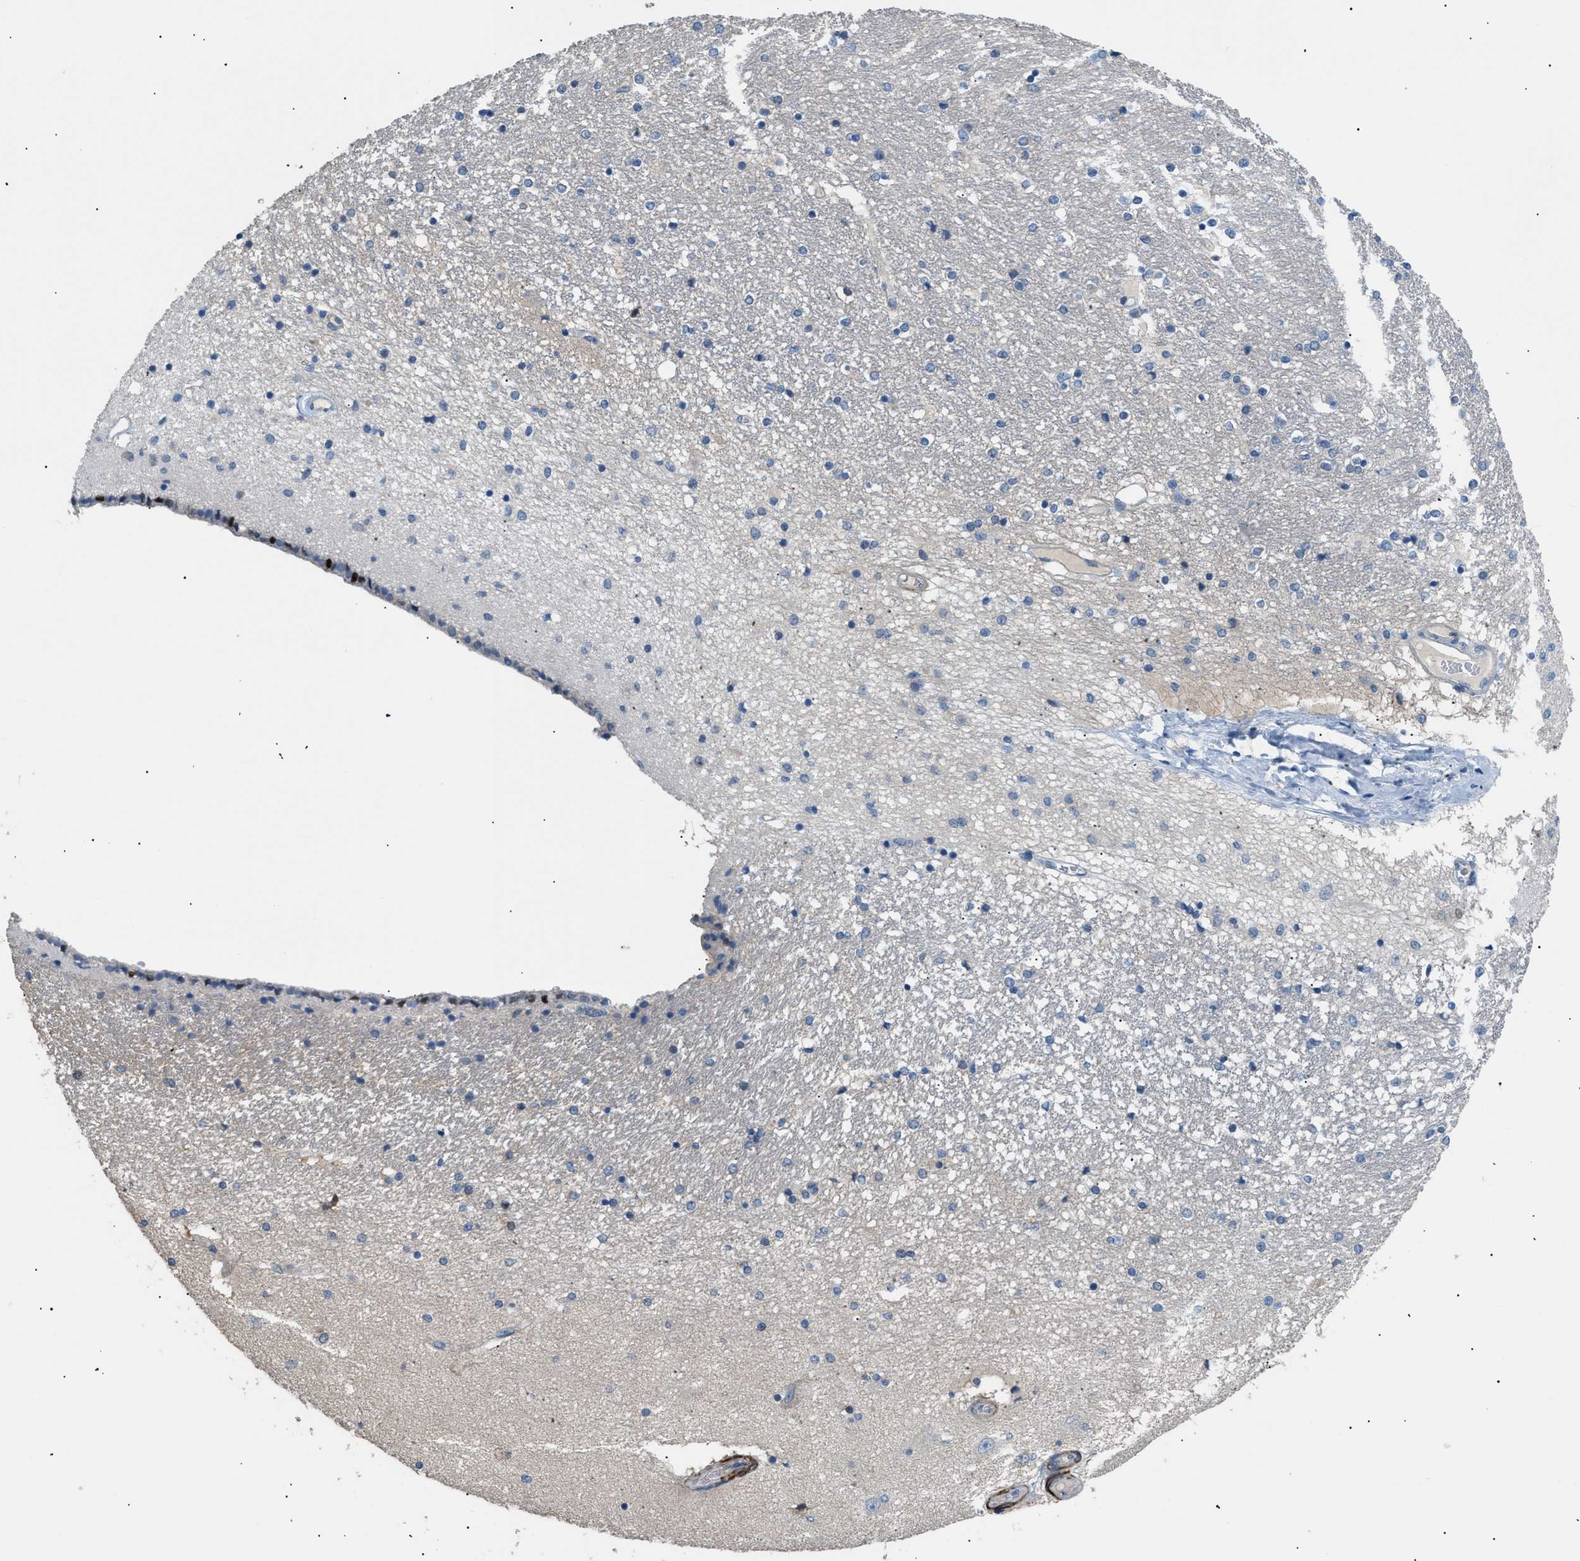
{"staining": {"intensity": "negative", "quantity": "none", "location": "none"}, "tissue": "hippocampus", "cell_type": "Glial cells", "image_type": "normal", "snomed": [{"axis": "morphology", "description": "Normal tissue, NOS"}, {"axis": "topography", "description": "Hippocampus"}], "caption": "An immunohistochemistry image of unremarkable hippocampus is shown. There is no staining in glial cells of hippocampus.", "gene": "ICA1", "patient": {"sex": "female", "age": 54}}